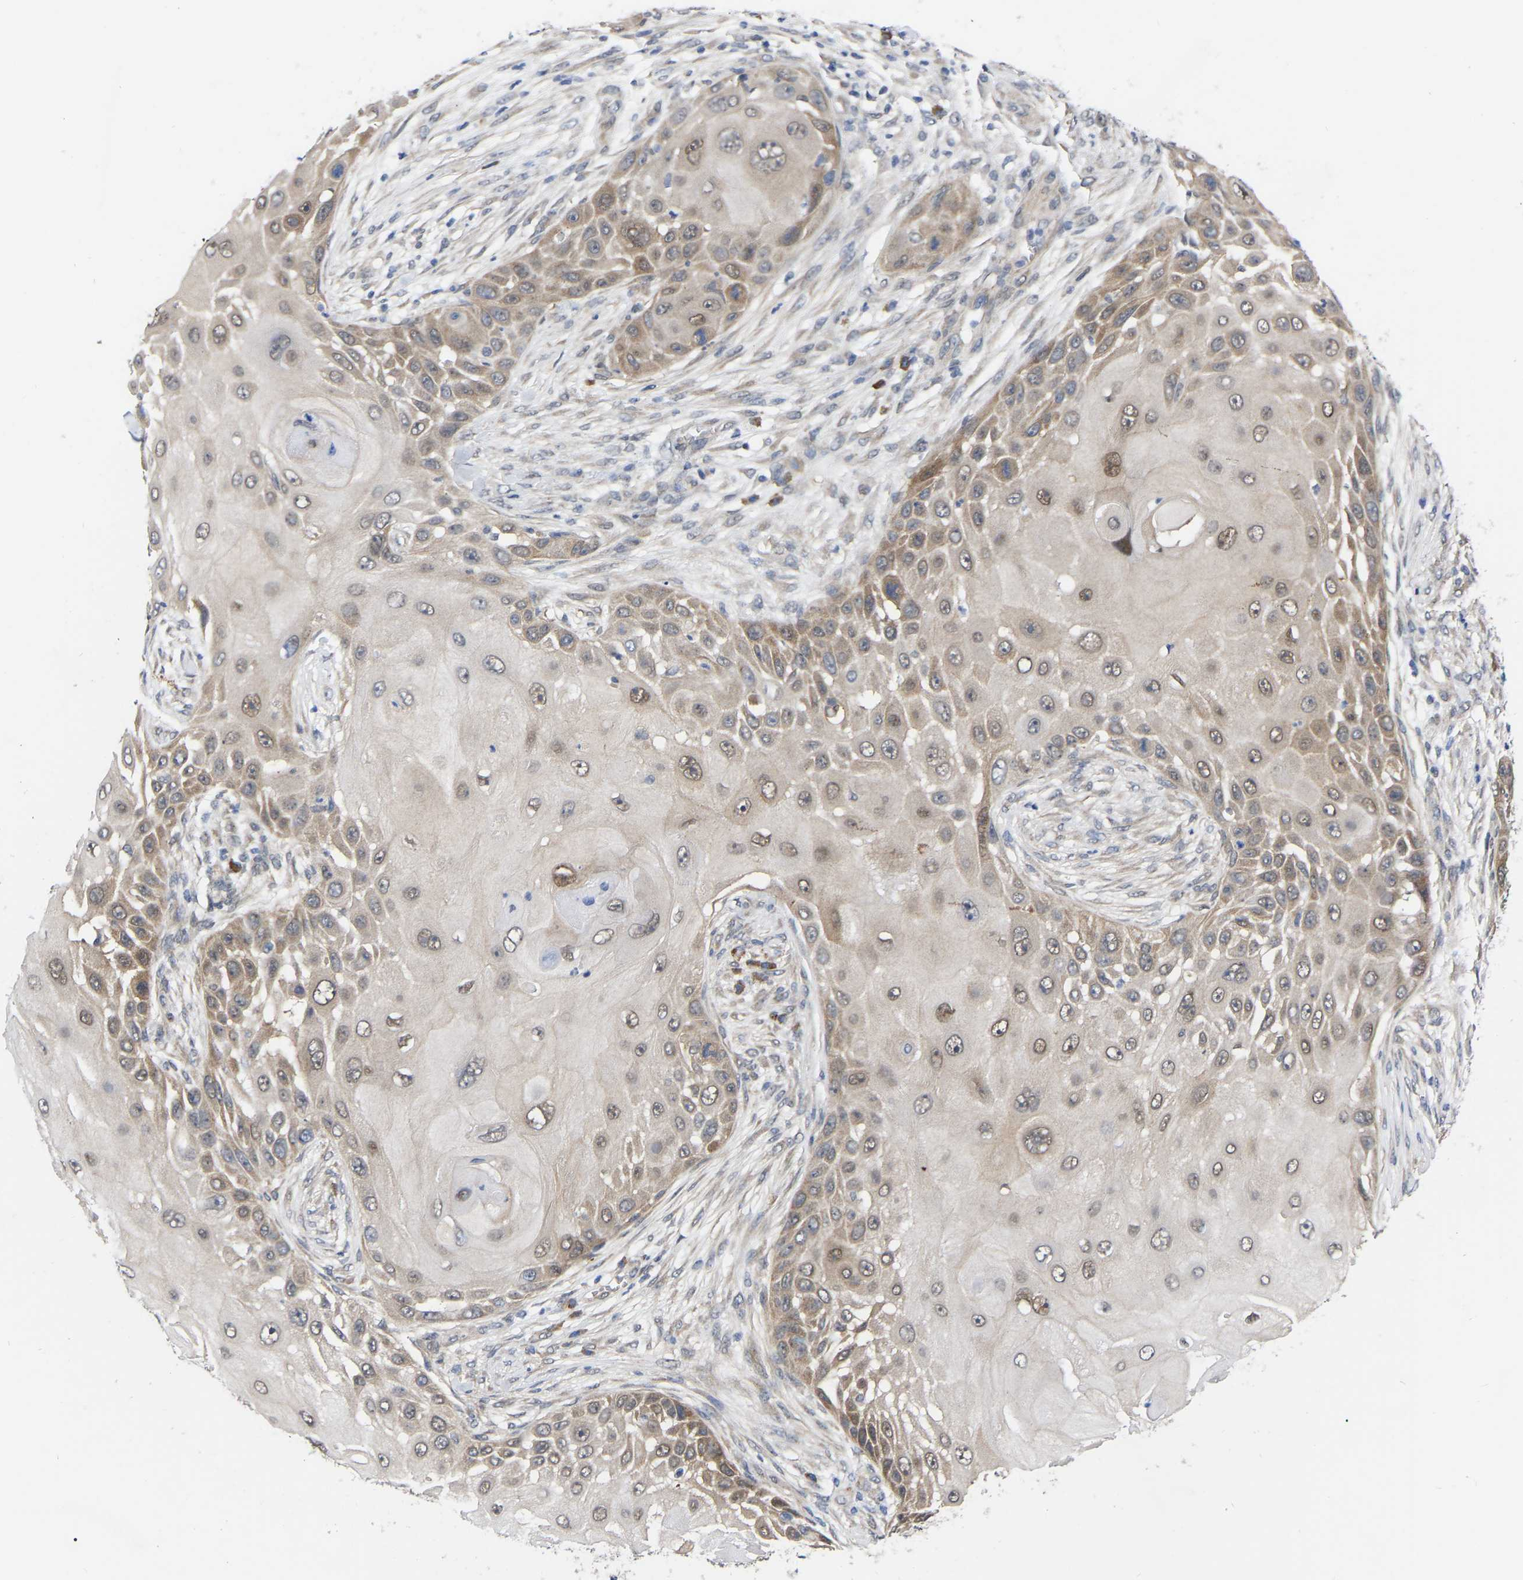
{"staining": {"intensity": "moderate", "quantity": ">75%", "location": "cytoplasmic/membranous,nuclear"}, "tissue": "skin cancer", "cell_type": "Tumor cells", "image_type": "cancer", "snomed": [{"axis": "morphology", "description": "Squamous cell carcinoma, NOS"}, {"axis": "topography", "description": "Skin"}], "caption": "Squamous cell carcinoma (skin) stained with a protein marker demonstrates moderate staining in tumor cells.", "gene": "UBE4B", "patient": {"sex": "female", "age": 44}}